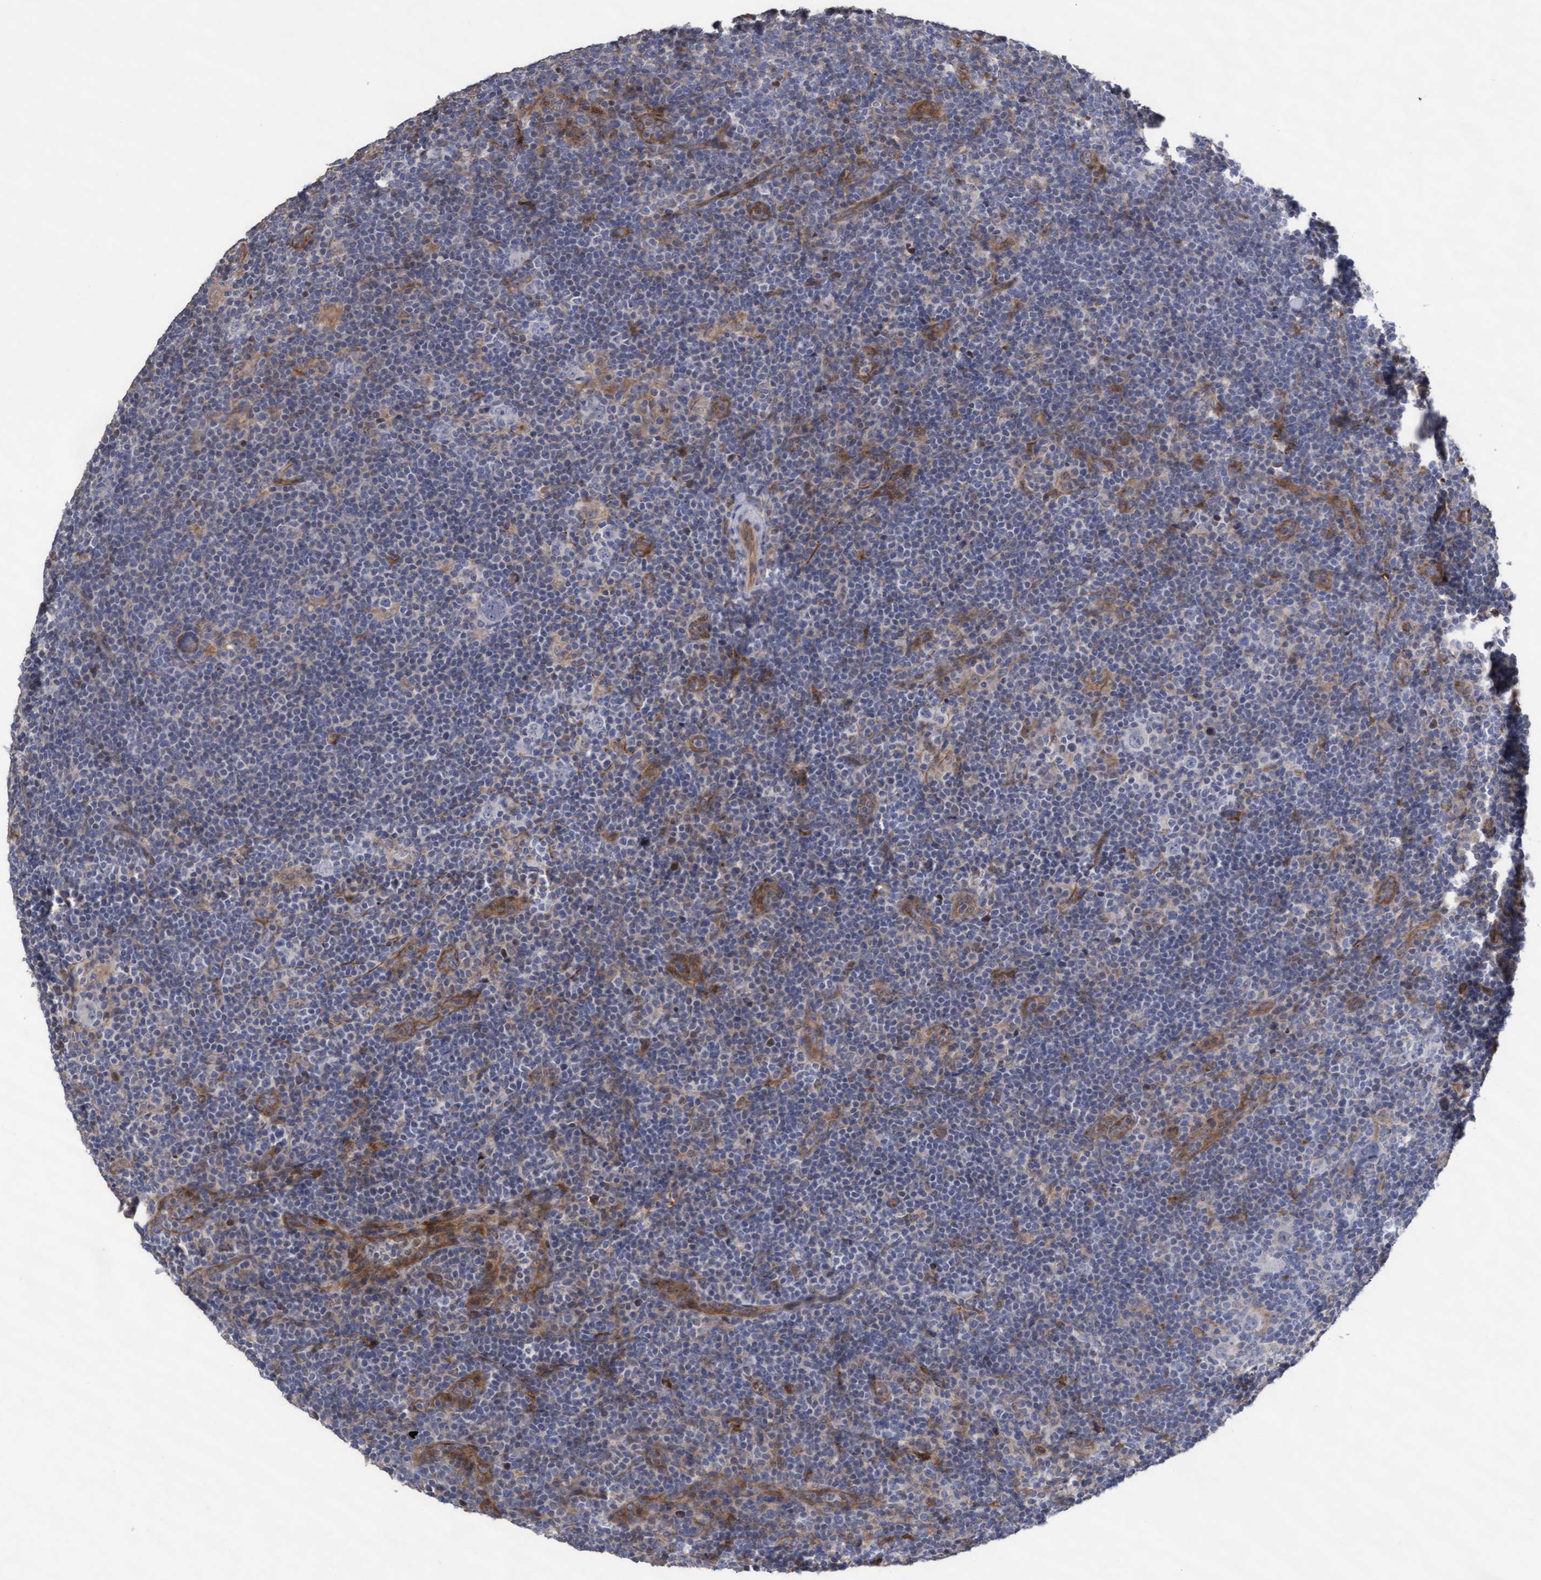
{"staining": {"intensity": "negative", "quantity": "none", "location": "none"}, "tissue": "lymphoma", "cell_type": "Tumor cells", "image_type": "cancer", "snomed": [{"axis": "morphology", "description": "Hodgkin's disease, NOS"}, {"axis": "topography", "description": "Lymph node"}], "caption": "This is an IHC histopathology image of human Hodgkin's disease. There is no positivity in tumor cells.", "gene": "KRT24", "patient": {"sex": "female", "age": 57}}